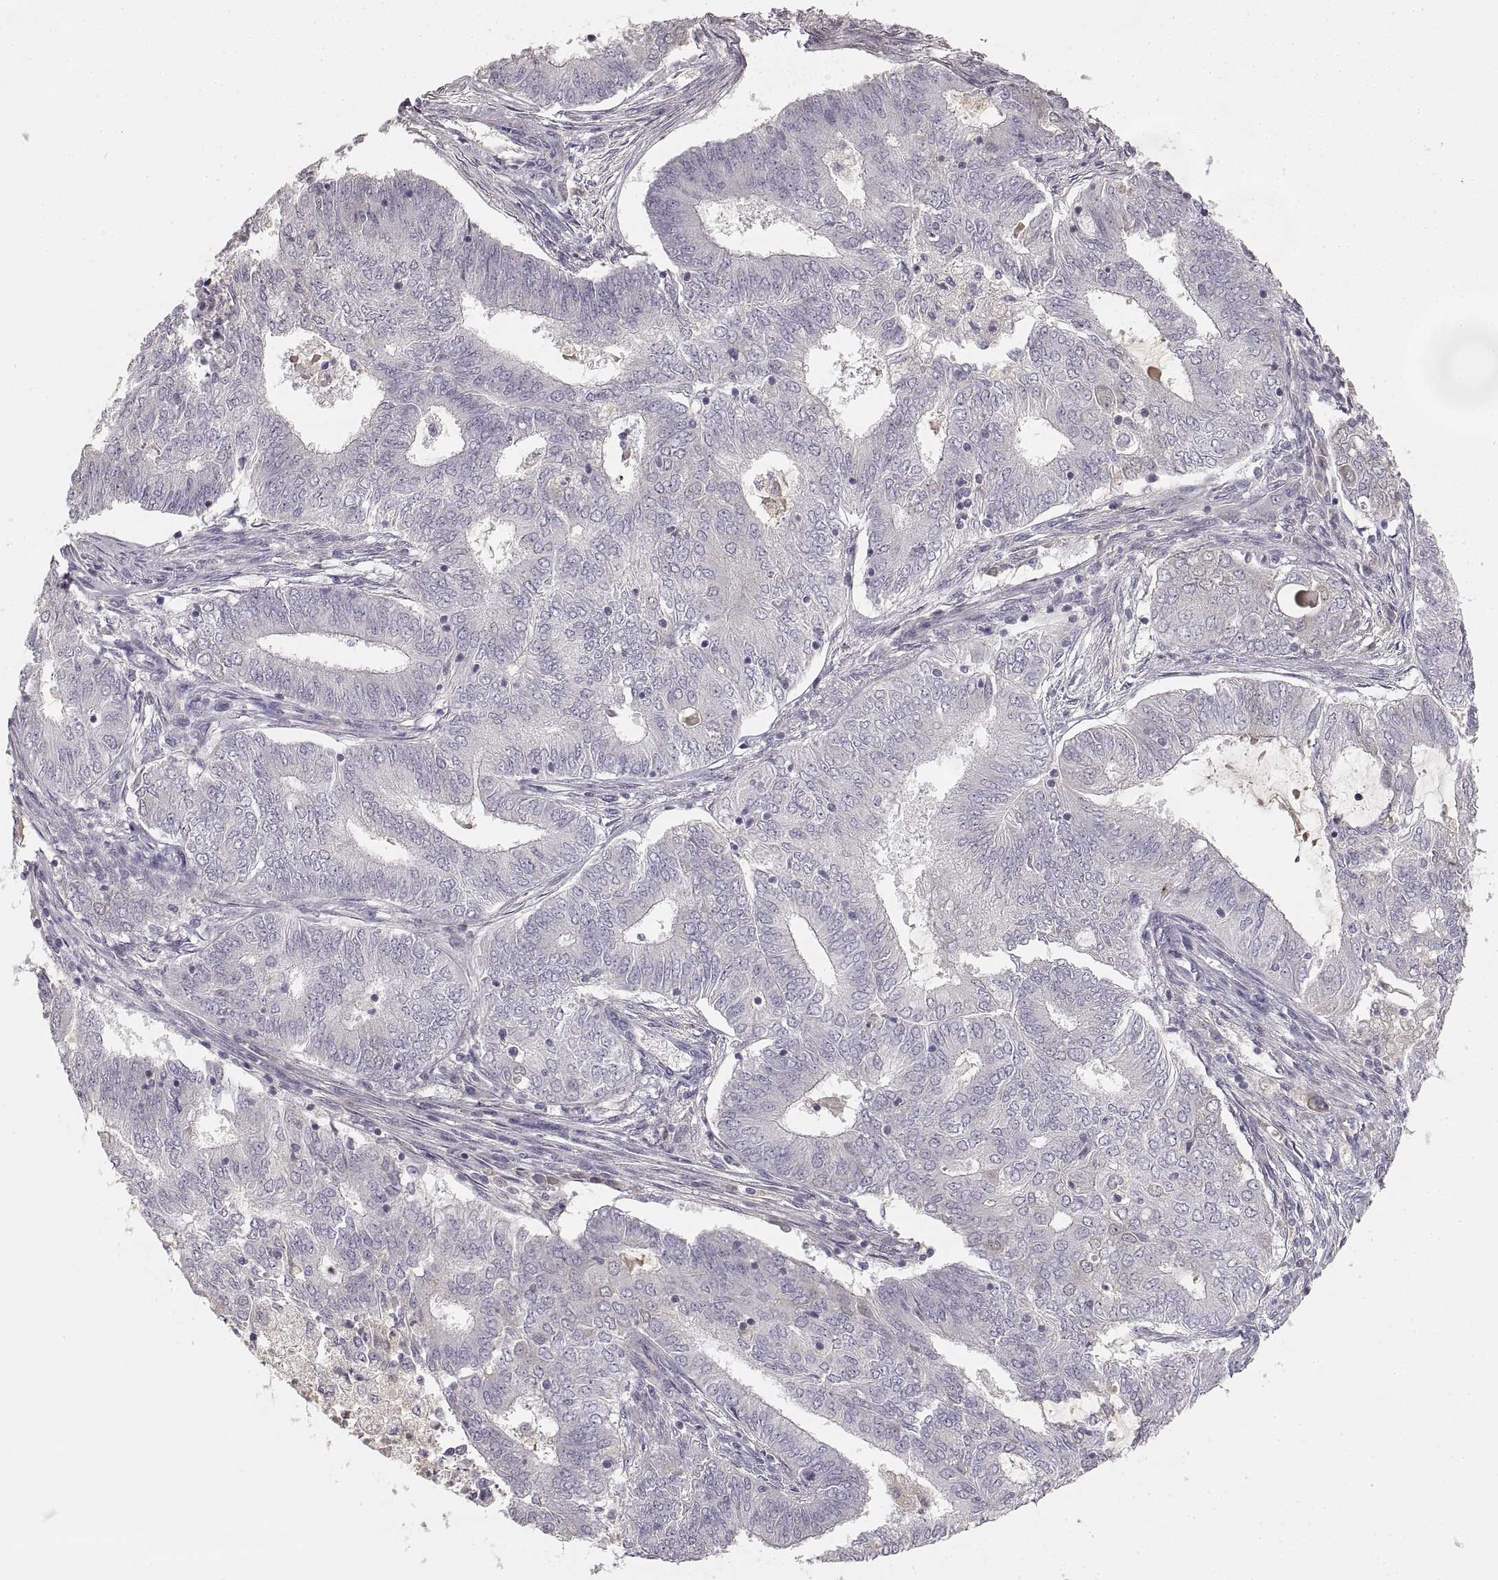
{"staining": {"intensity": "negative", "quantity": "none", "location": "none"}, "tissue": "endometrial cancer", "cell_type": "Tumor cells", "image_type": "cancer", "snomed": [{"axis": "morphology", "description": "Adenocarcinoma, NOS"}, {"axis": "topography", "description": "Endometrium"}], "caption": "The IHC histopathology image has no significant expression in tumor cells of endometrial adenocarcinoma tissue. (Brightfield microscopy of DAB (3,3'-diaminobenzidine) immunohistochemistry at high magnification).", "gene": "RUNDC3A", "patient": {"sex": "female", "age": 62}}